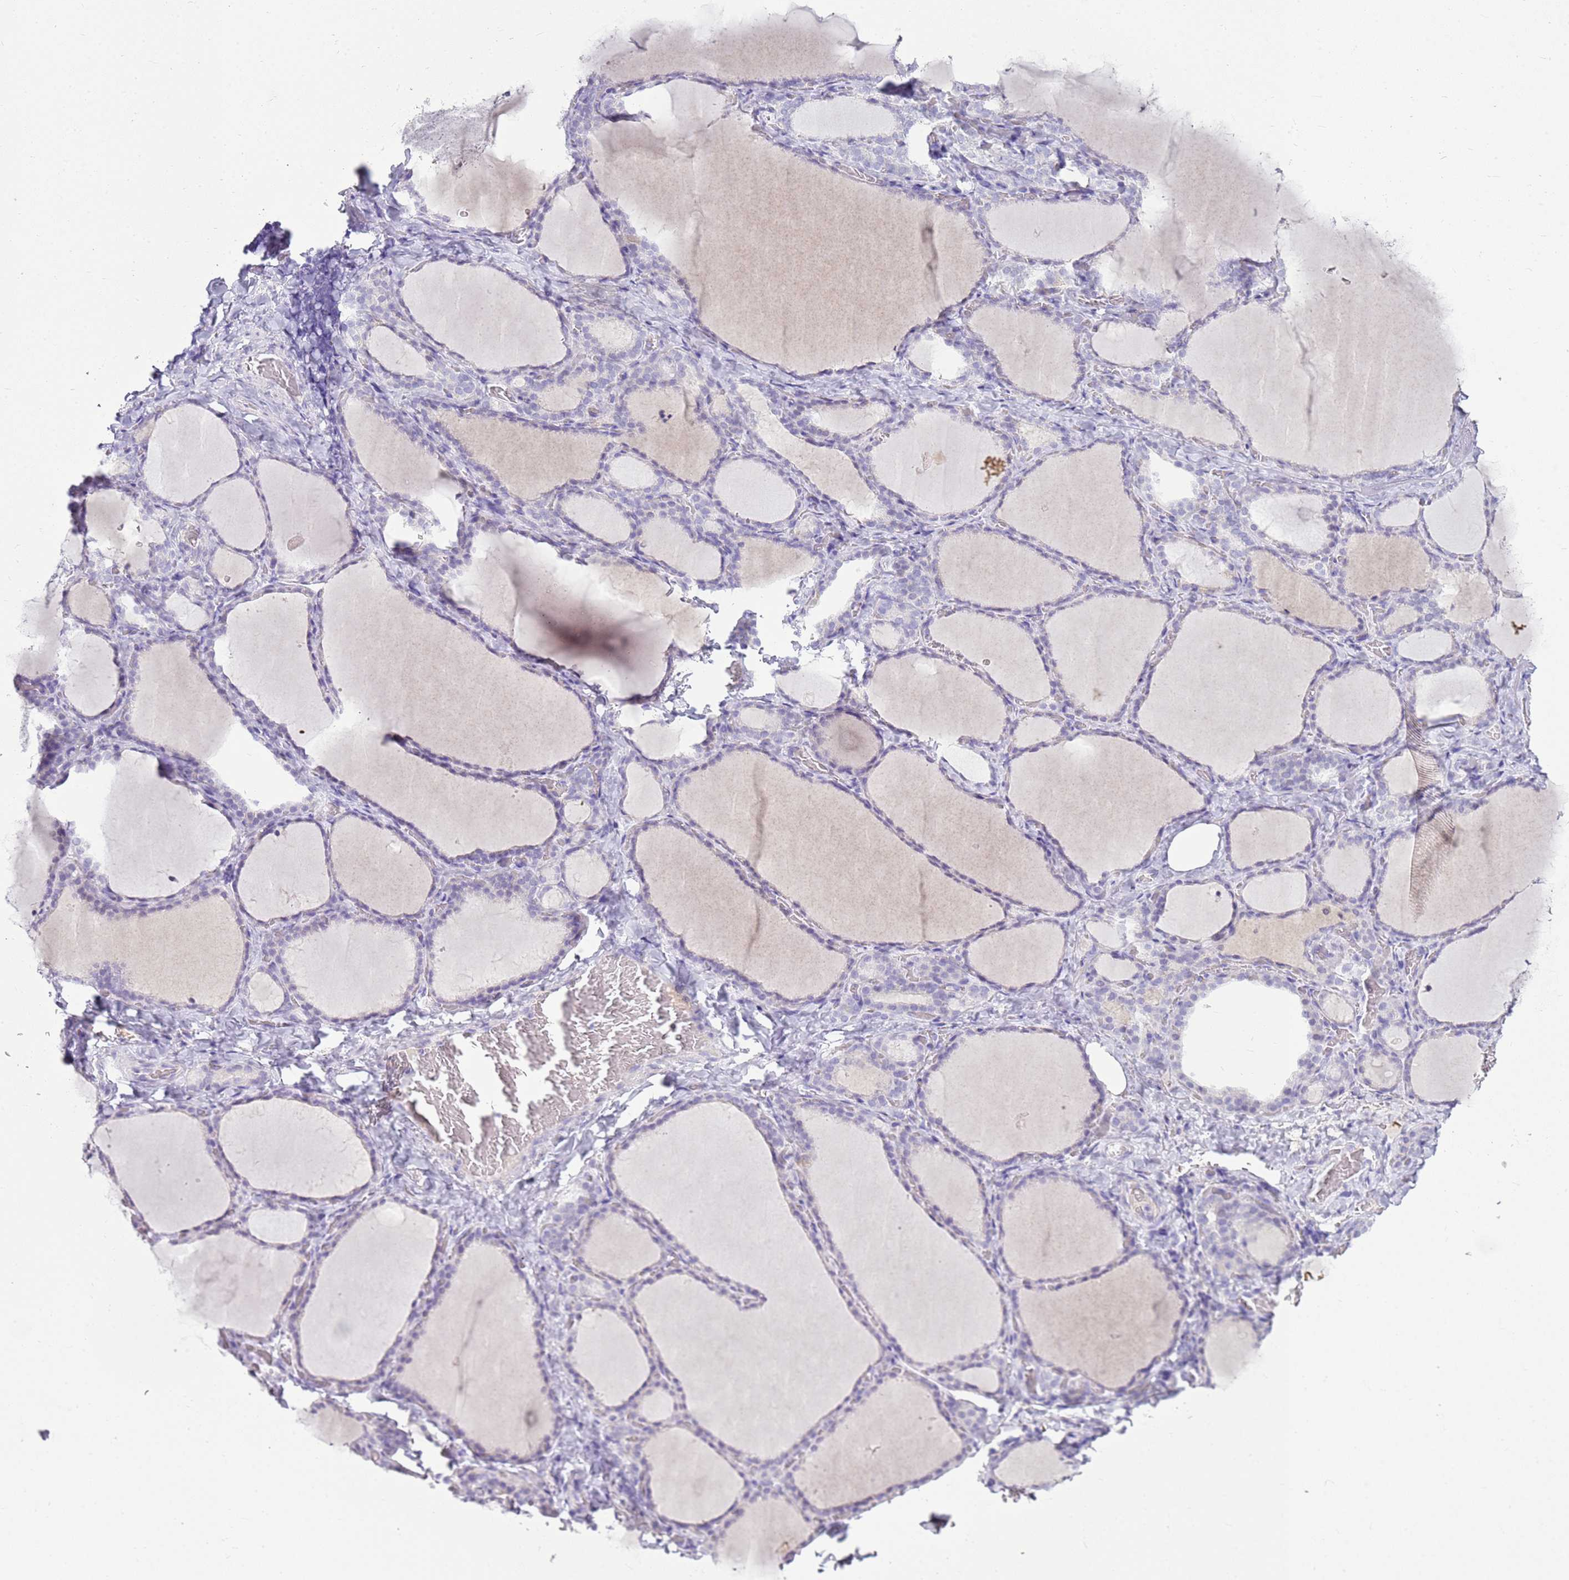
{"staining": {"intensity": "negative", "quantity": "none", "location": "none"}, "tissue": "thyroid gland", "cell_type": "Glandular cells", "image_type": "normal", "snomed": [{"axis": "morphology", "description": "Normal tissue, NOS"}, {"axis": "topography", "description": "Thyroid gland"}], "caption": "IHC of normal thyroid gland shows no staining in glandular cells.", "gene": "FABP2", "patient": {"sex": "female", "age": 39}}